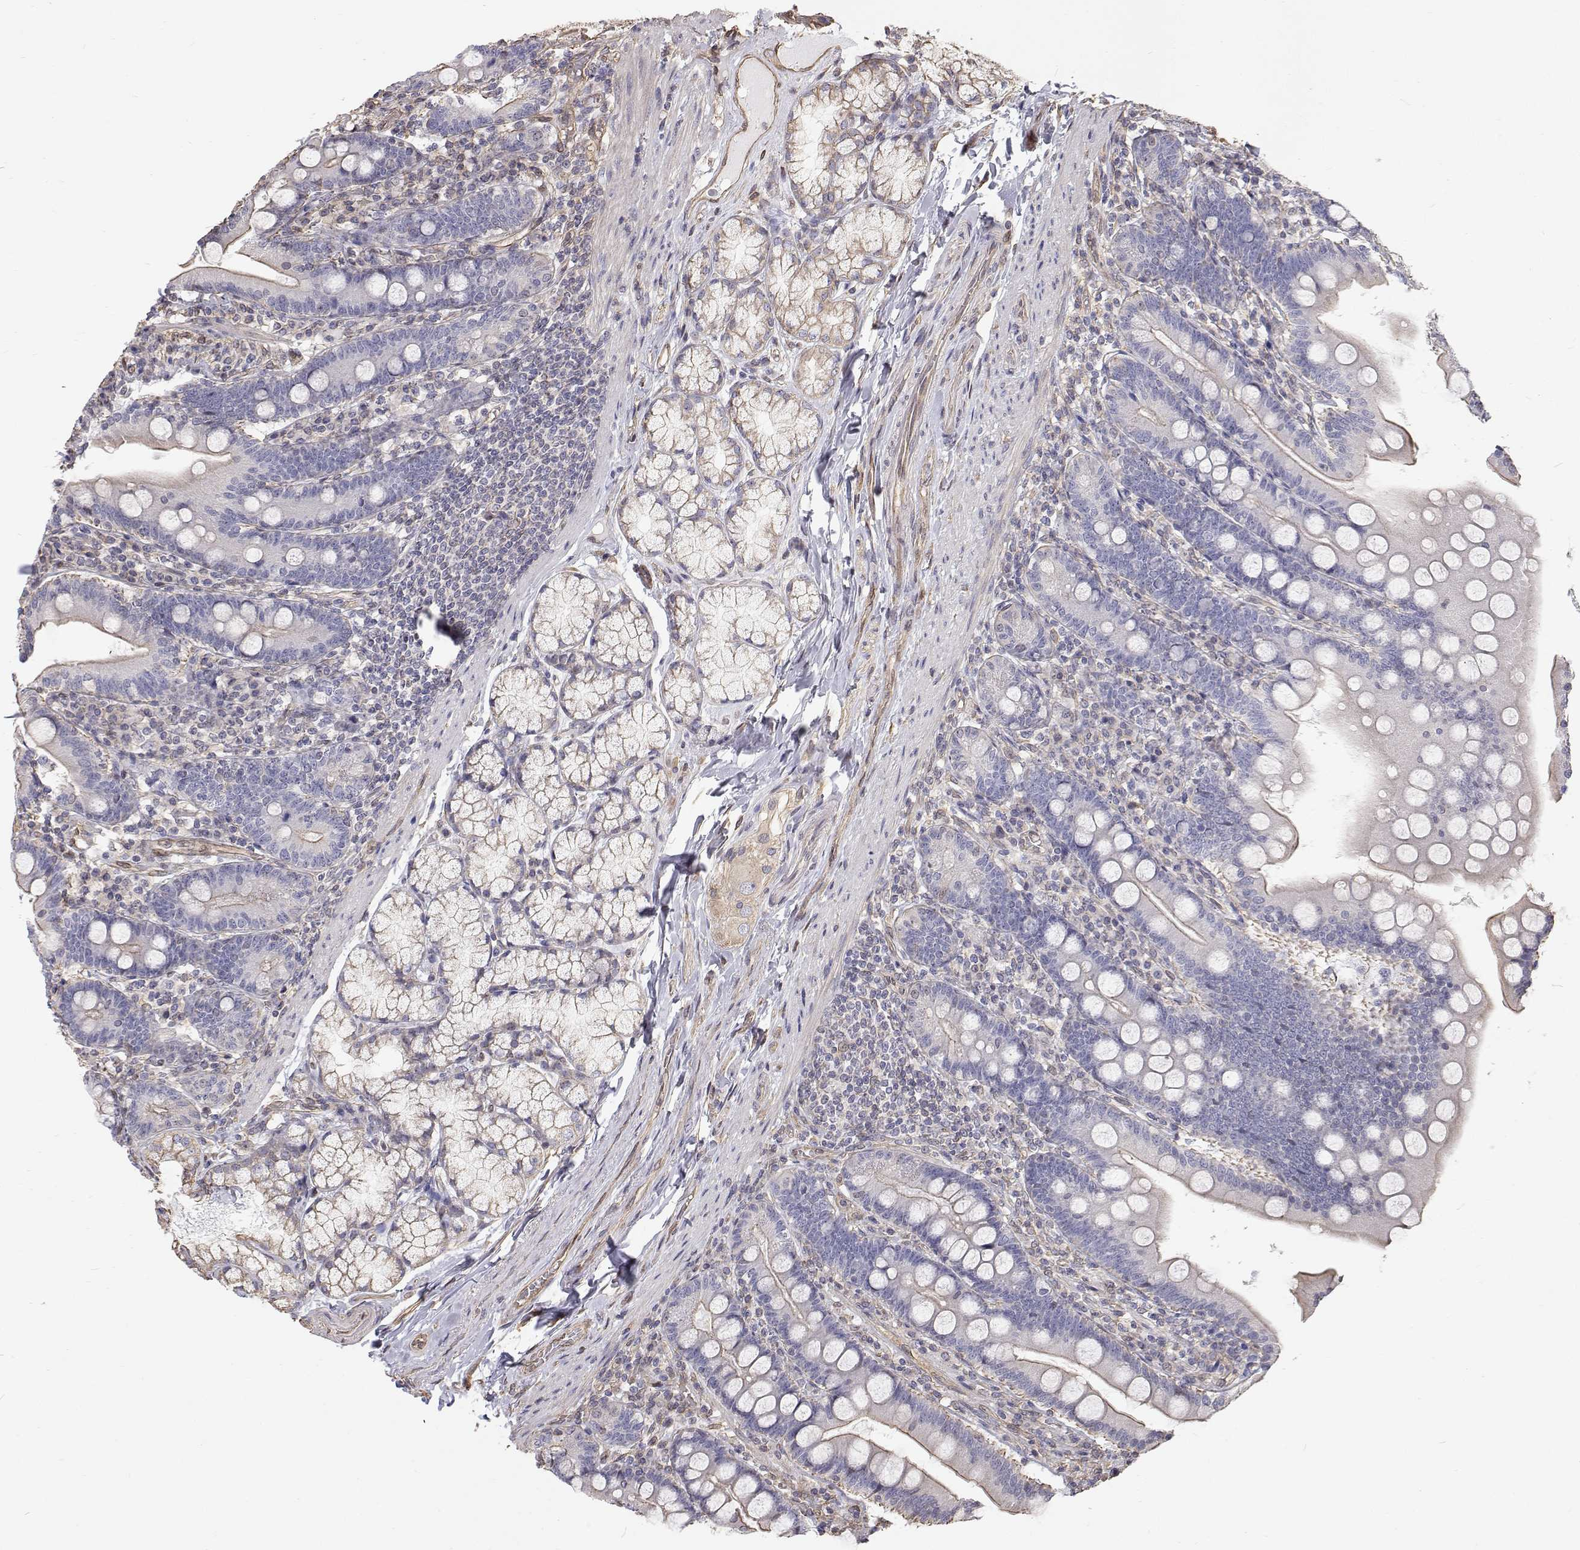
{"staining": {"intensity": "weak", "quantity": "25%-75%", "location": "cytoplasmic/membranous"}, "tissue": "duodenum", "cell_type": "Glandular cells", "image_type": "normal", "snomed": [{"axis": "morphology", "description": "Normal tissue, NOS"}, {"axis": "topography", "description": "Duodenum"}], "caption": "A histopathology image showing weak cytoplasmic/membranous expression in about 25%-75% of glandular cells in unremarkable duodenum, as visualized by brown immunohistochemical staining.", "gene": "GSDMA", "patient": {"sex": "female", "age": 67}}